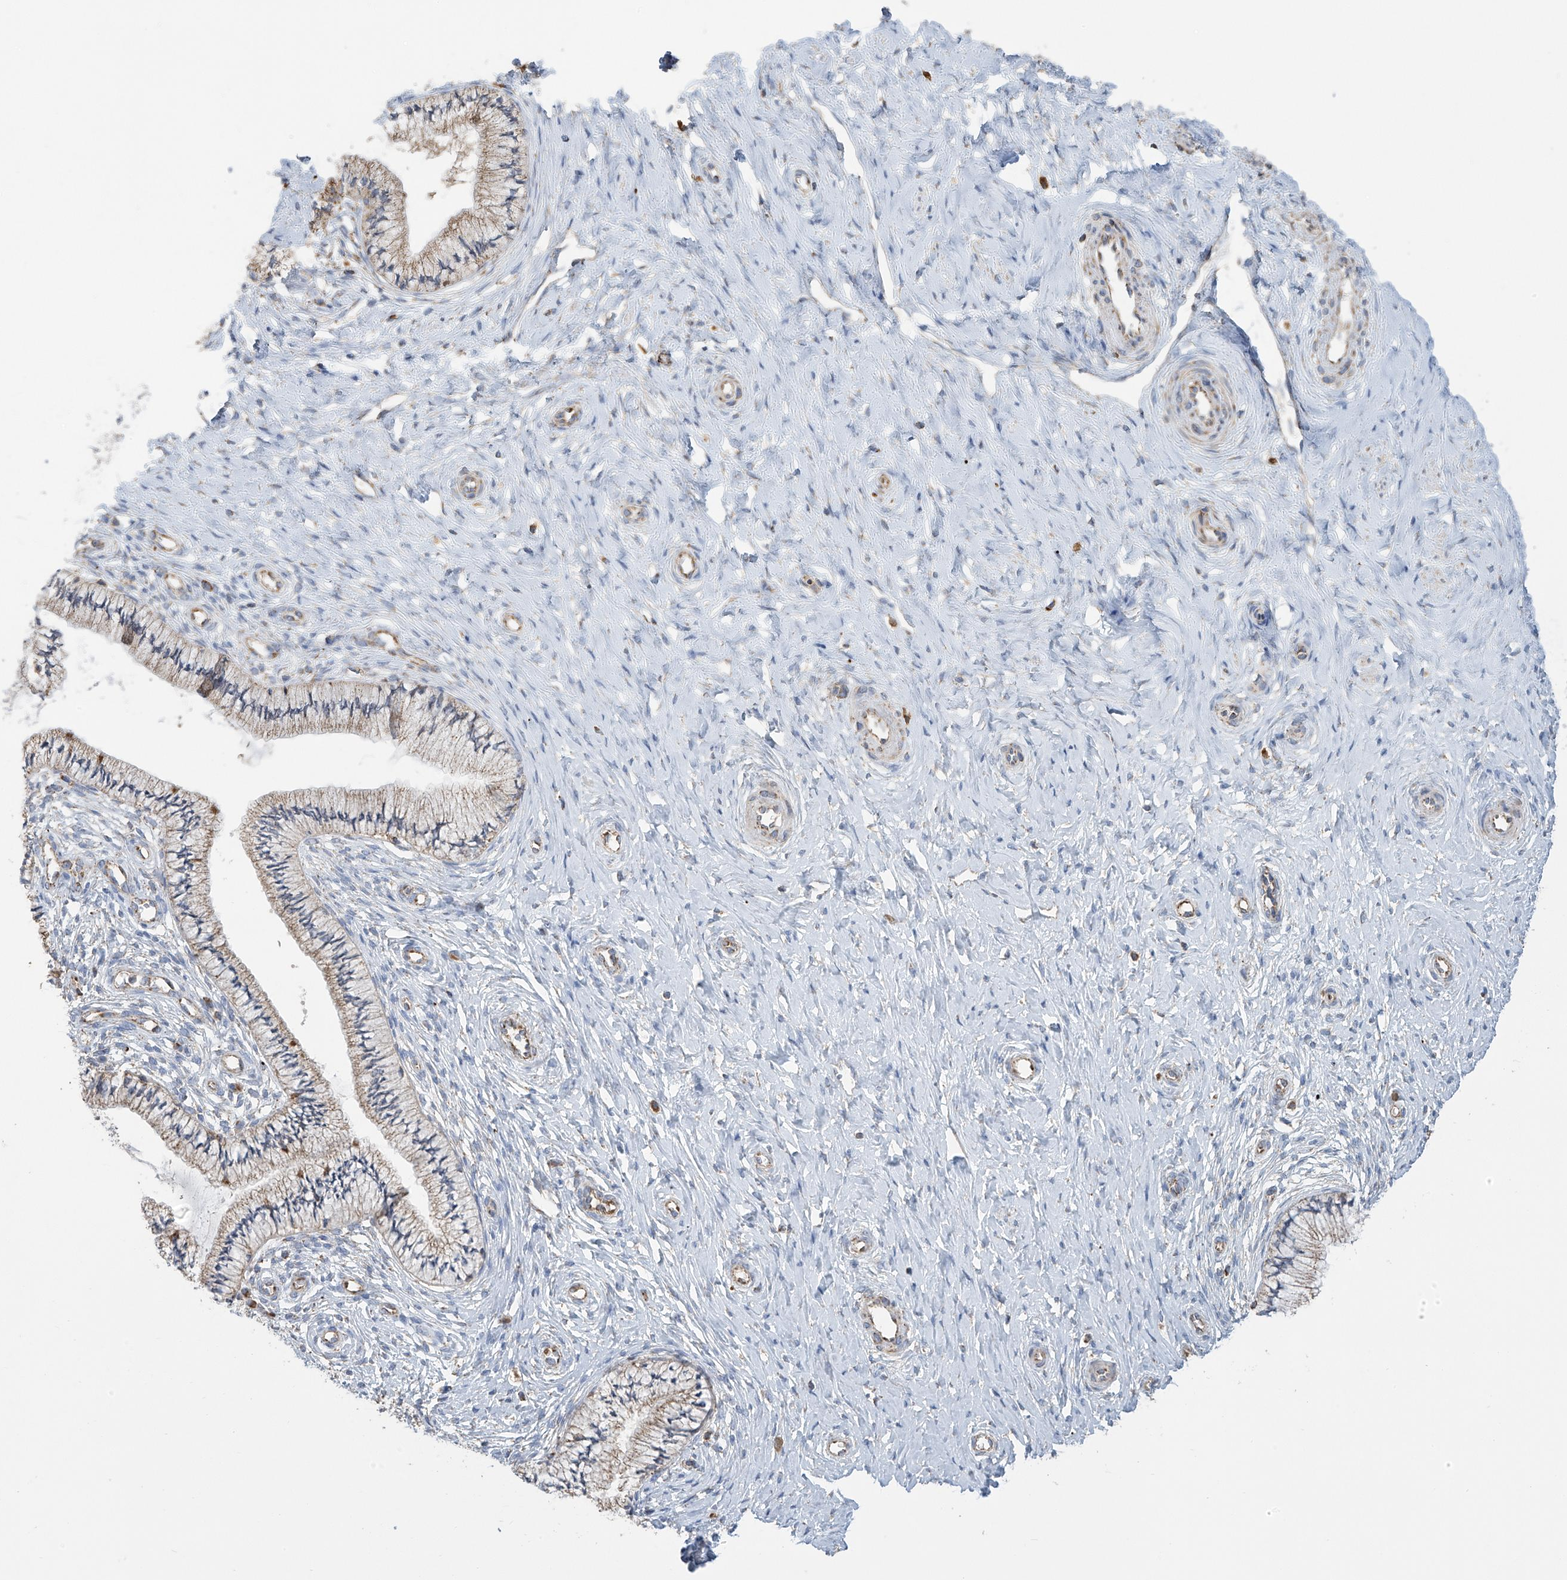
{"staining": {"intensity": "moderate", "quantity": ">75%", "location": "cytoplasmic/membranous"}, "tissue": "cervix", "cell_type": "Glandular cells", "image_type": "normal", "snomed": [{"axis": "morphology", "description": "Normal tissue, NOS"}, {"axis": "topography", "description": "Cervix"}], "caption": "DAB (3,3'-diaminobenzidine) immunohistochemical staining of unremarkable cervix shows moderate cytoplasmic/membranous protein positivity in approximately >75% of glandular cells.", "gene": "PNPT1", "patient": {"sex": "female", "age": 36}}